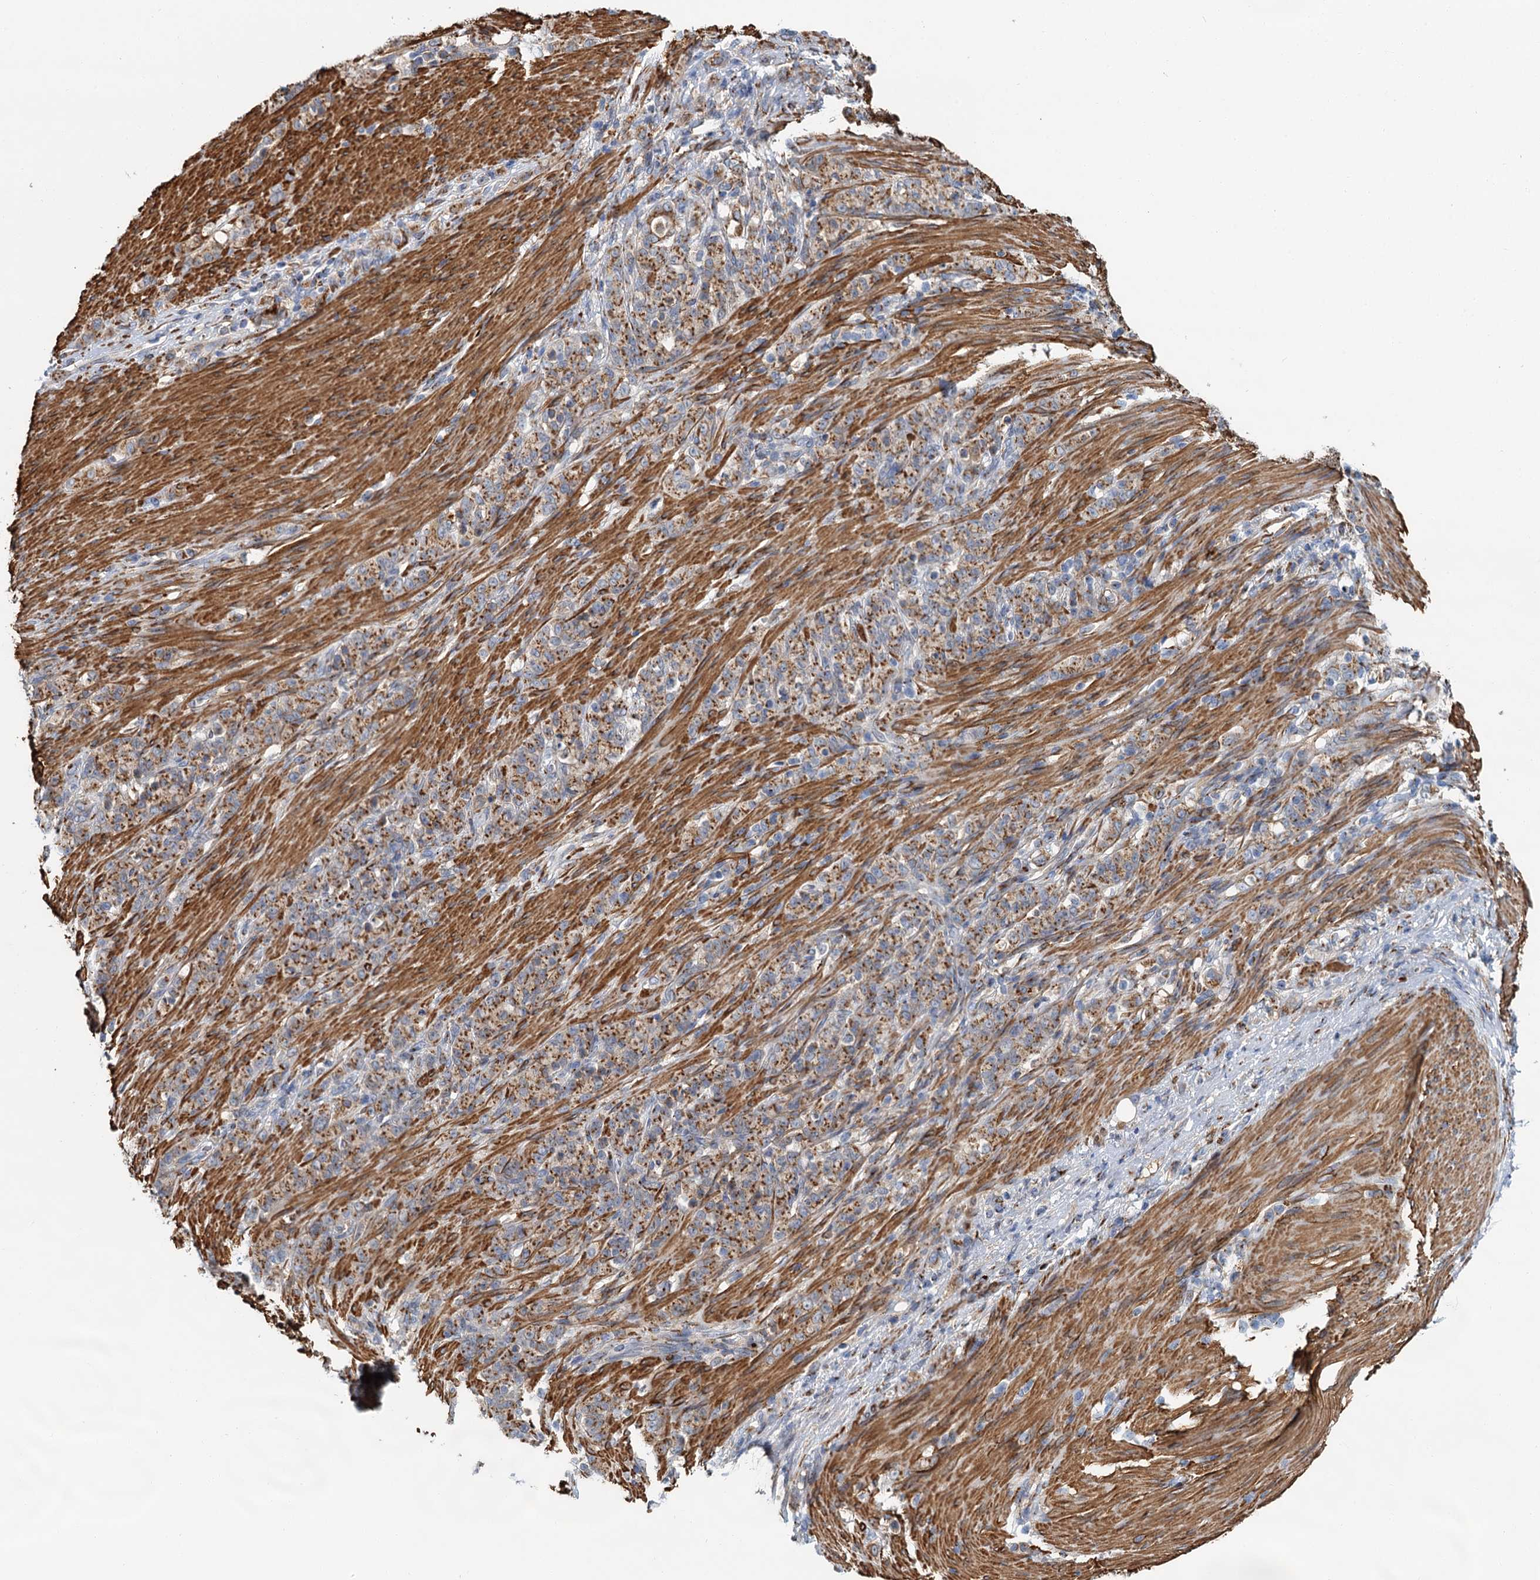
{"staining": {"intensity": "moderate", "quantity": ">75%", "location": "cytoplasmic/membranous"}, "tissue": "stomach cancer", "cell_type": "Tumor cells", "image_type": "cancer", "snomed": [{"axis": "morphology", "description": "Adenocarcinoma, NOS"}, {"axis": "topography", "description": "Stomach"}], "caption": "Immunohistochemical staining of stomach cancer (adenocarcinoma) demonstrates moderate cytoplasmic/membranous protein staining in approximately >75% of tumor cells.", "gene": "BET1L", "patient": {"sex": "female", "age": 79}}